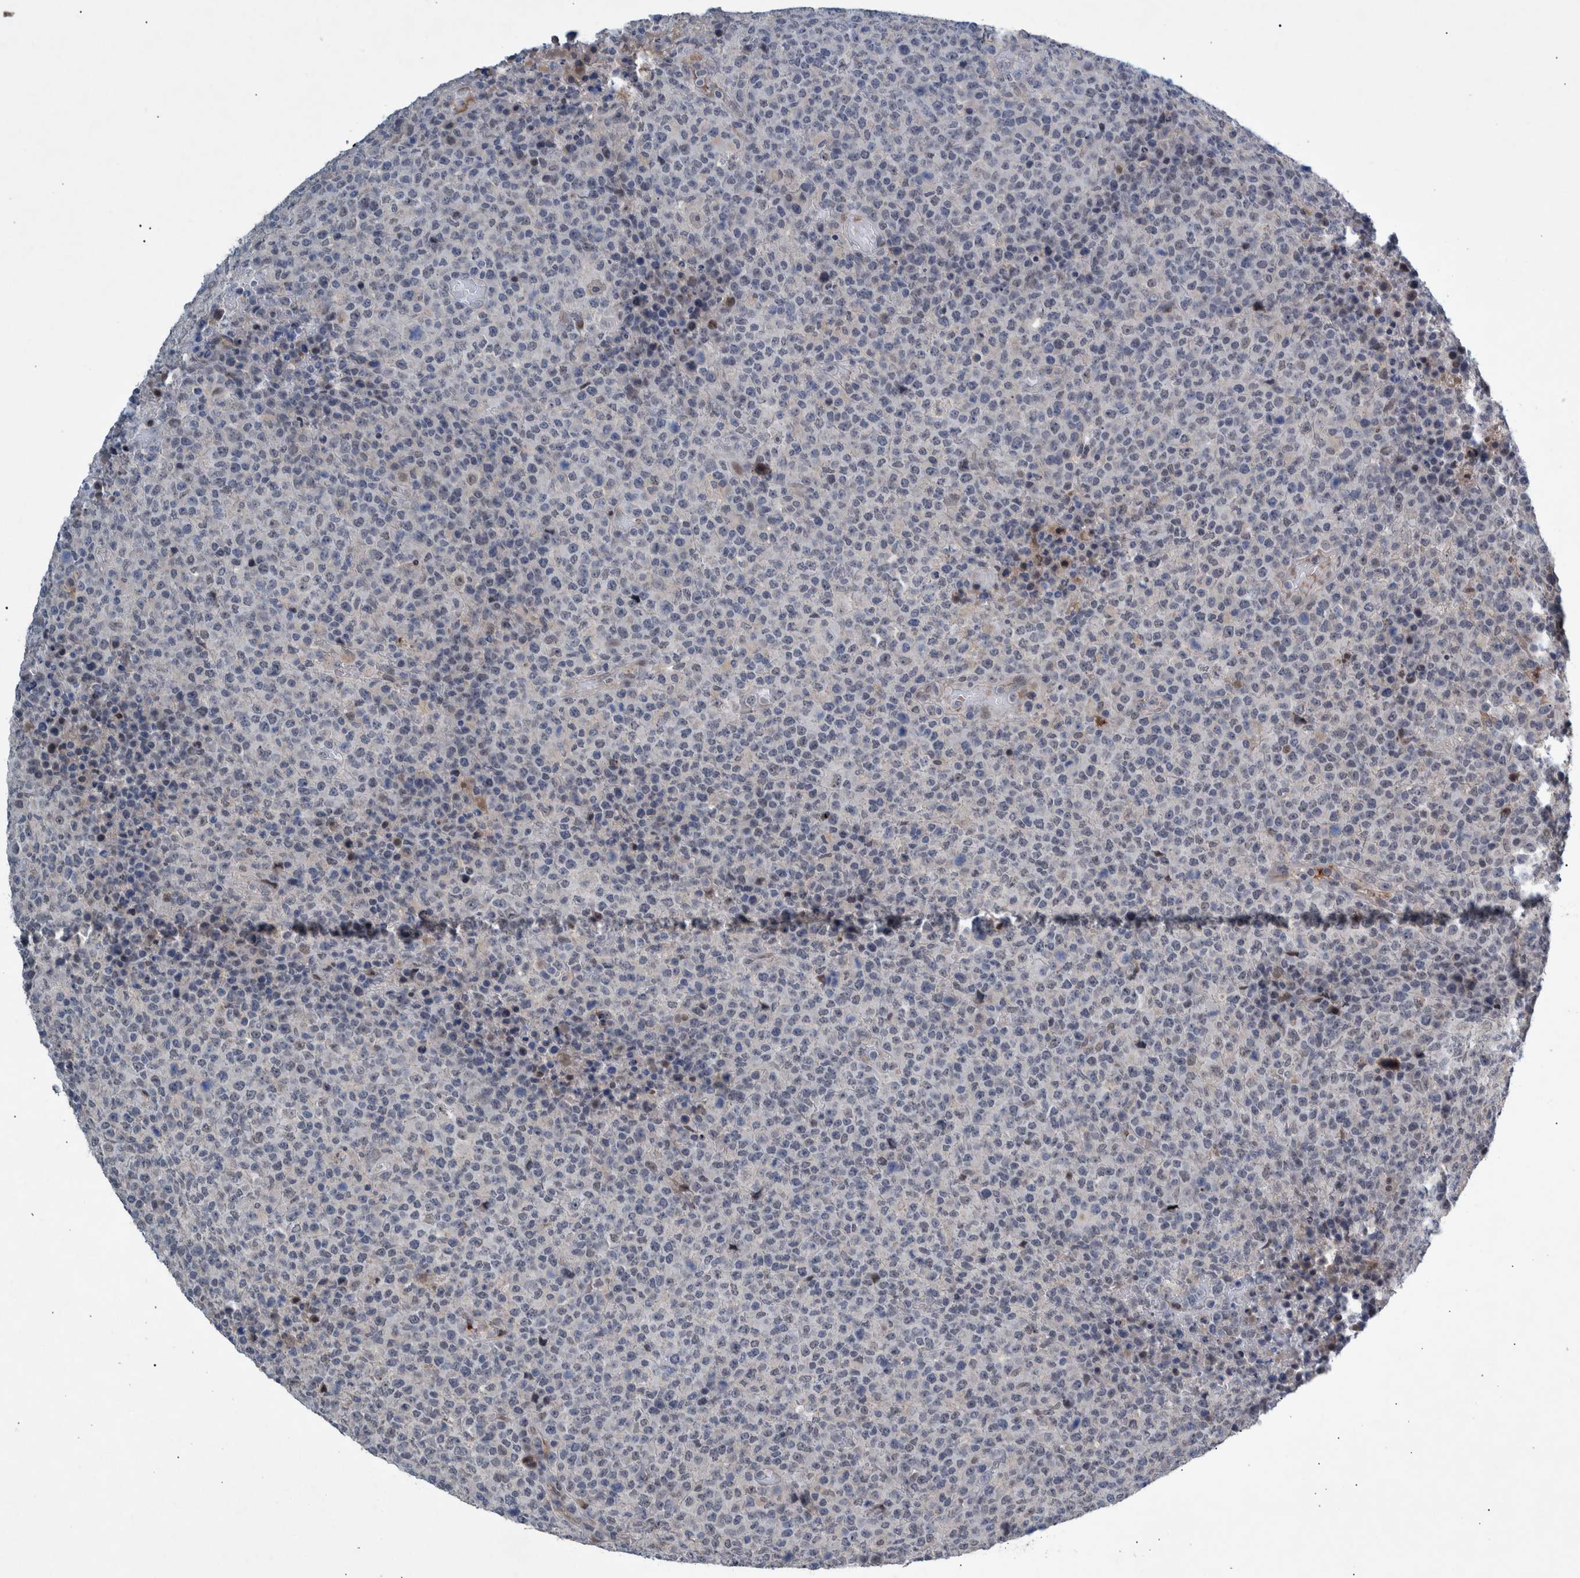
{"staining": {"intensity": "negative", "quantity": "none", "location": "none"}, "tissue": "lymphoma", "cell_type": "Tumor cells", "image_type": "cancer", "snomed": [{"axis": "morphology", "description": "Malignant lymphoma, non-Hodgkin's type, High grade"}, {"axis": "topography", "description": "Lymph node"}], "caption": "This micrograph is of lymphoma stained with IHC to label a protein in brown with the nuclei are counter-stained blue. There is no expression in tumor cells. The staining is performed using DAB brown chromogen with nuclei counter-stained in using hematoxylin.", "gene": "ESRP1", "patient": {"sex": "male", "age": 13}}